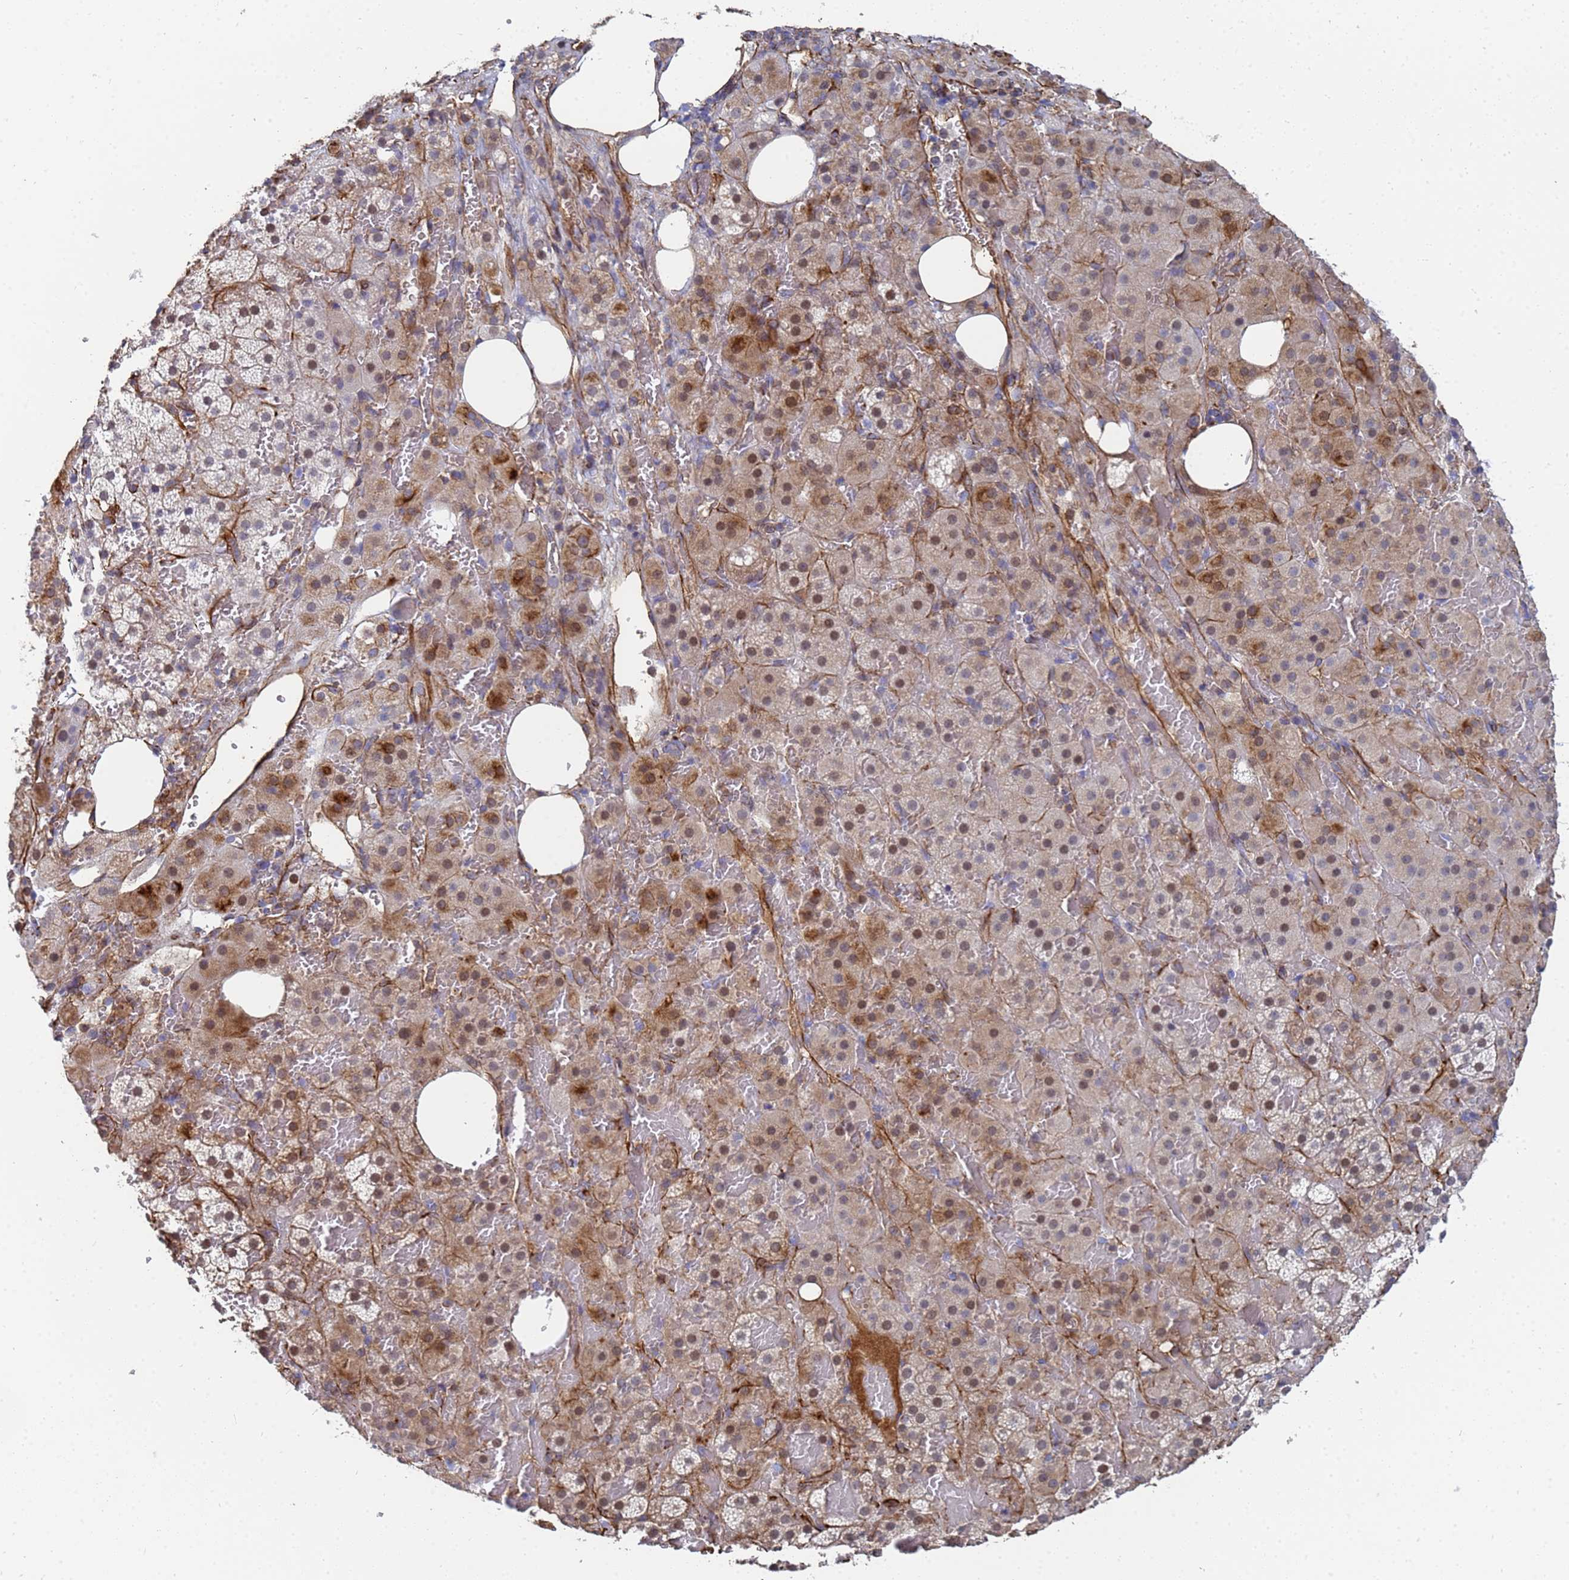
{"staining": {"intensity": "strong", "quantity": "<25%", "location": "cytoplasmic/membranous,nuclear"}, "tissue": "adrenal gland", "cell_type": "Glandular cells", "image_type": "normal", "snomed": [{"axis": "morphology", "description": "Normal tissue, NOS"}, {"axis": "topography", "description": "Adrenal gland"}], "caption": "A brown stain highlights strong cytoplasmic/membranous,nuclear positivity of a protein in glandular cells of normal adrenal gland.", "gene": "SYT13", "patient": {"sex": "female", "age": 59}}